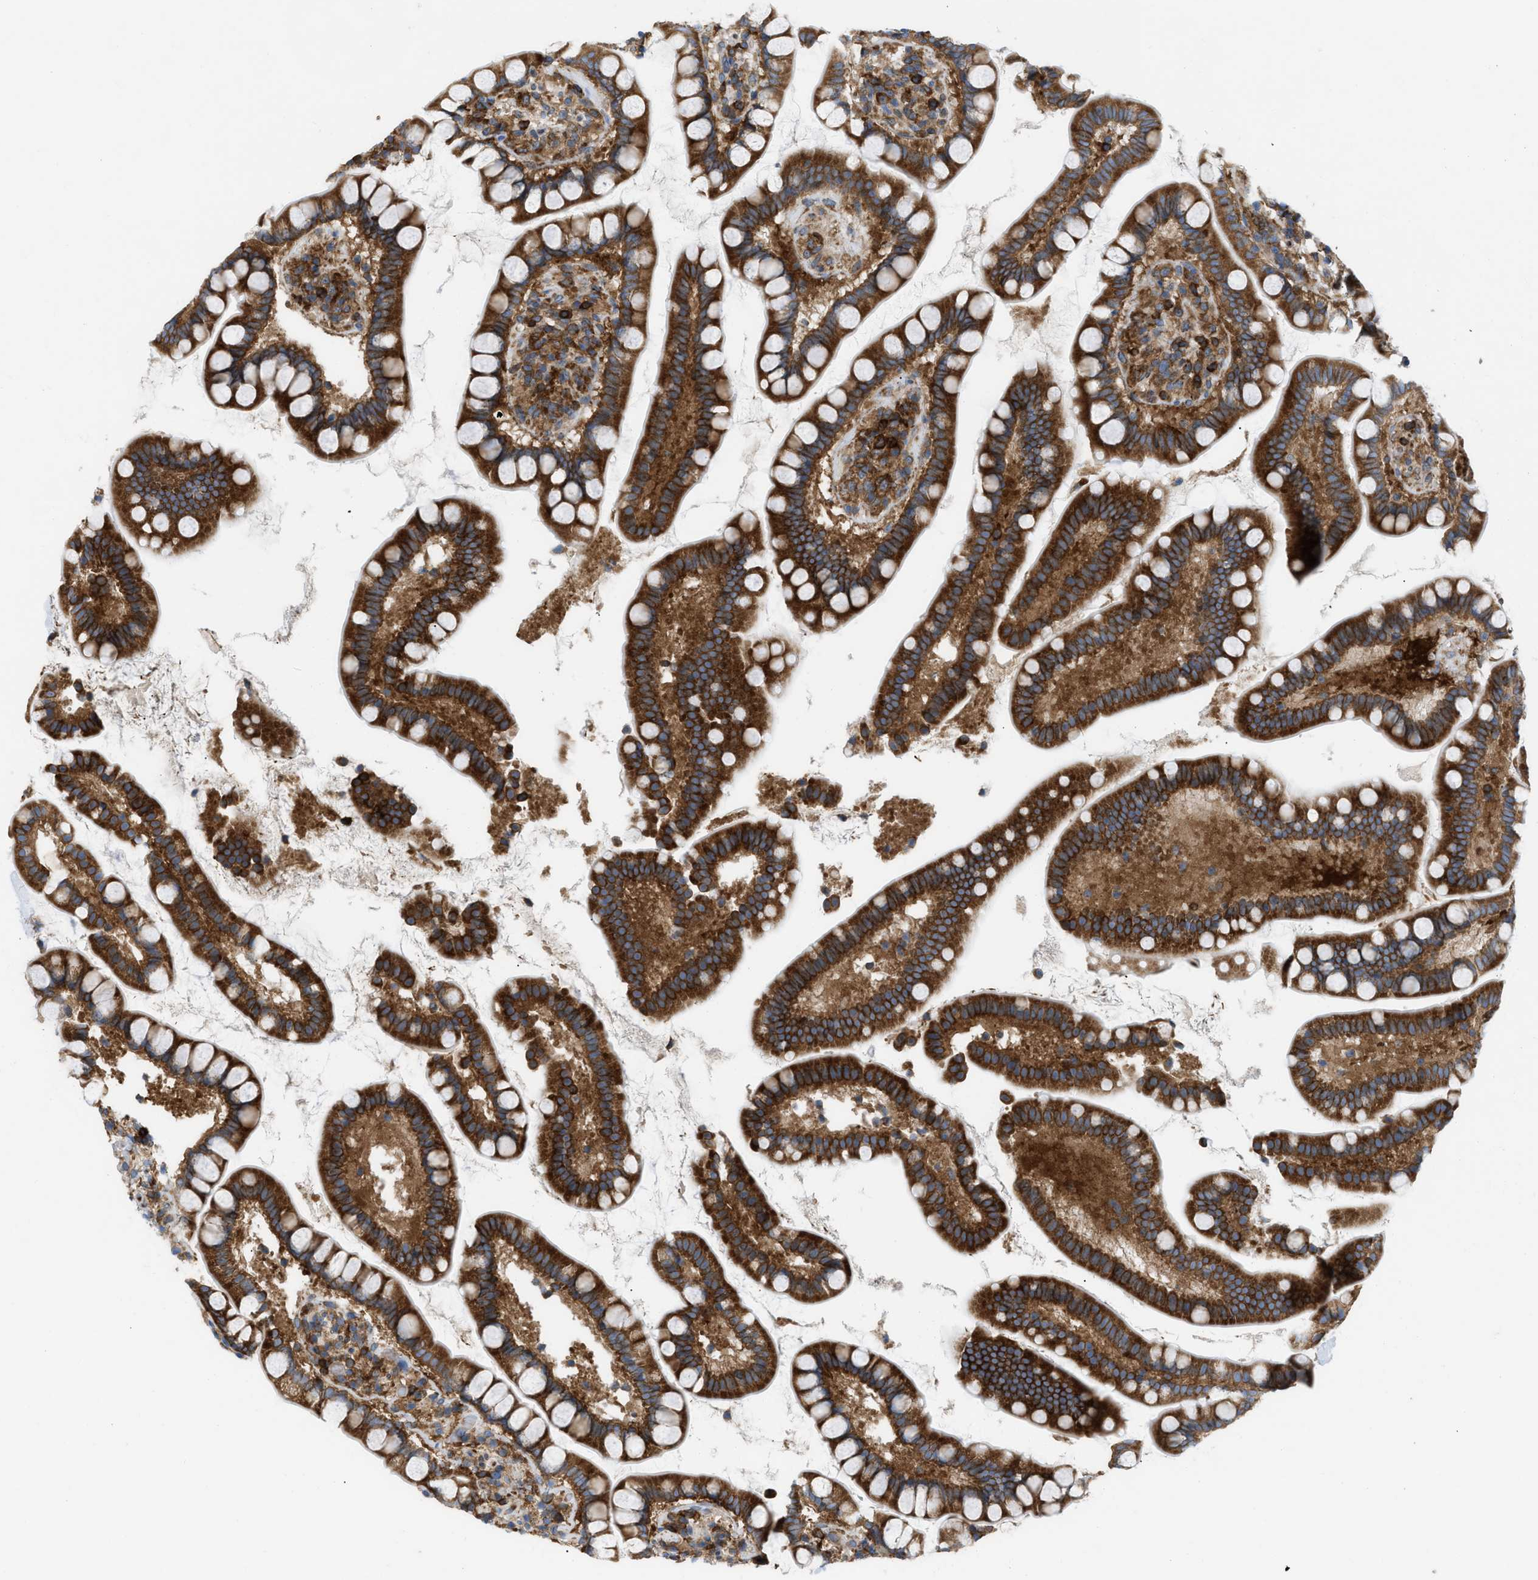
{"staining": {"intensity": "strong", "quantity": ">75%", "location": "cytoplasmic/membranous"}, "tissue": "small intestine", "cell_type": "Glandular cells", "image_type": "normal", "snomed": [{"axis": "morphology", "description": "Normal tissue, NOS"}, {"axis": "topography", "description": "Small intestine"}], "caption": "The photomicrograph shows a brown stain indicating the presence of a protein in the cytoplasmic/membranous of glandular cells in small intestine. Nuclei are stained in blue.", "gene": "GPAT4", "patient": {"sex": "female", "age": 84}}